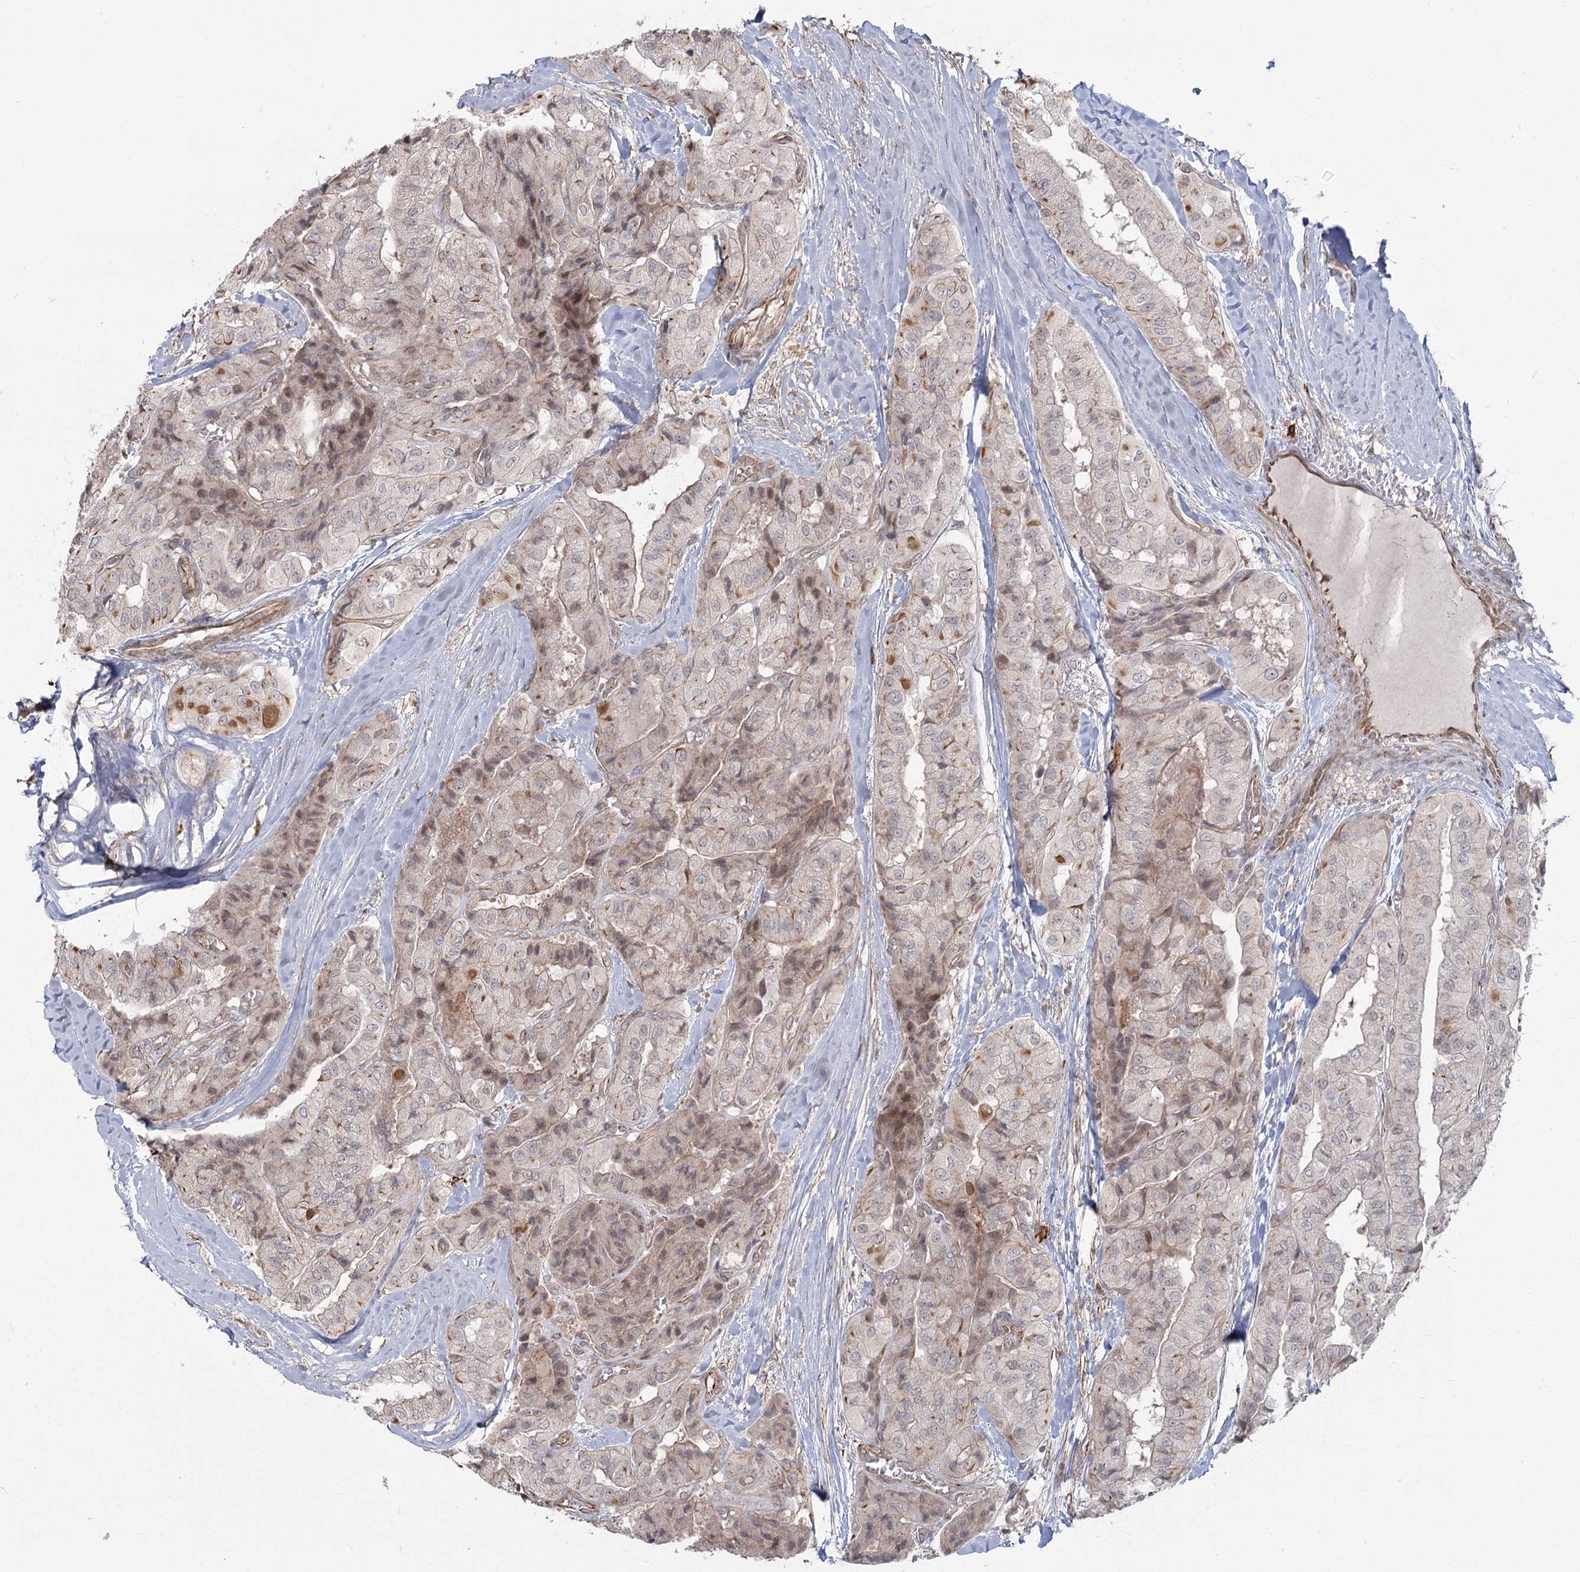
{"staining": {"intensity": "weak", "quantity": "25%-75%", "location": "cytoplasmic/membranous,nuclear"}, "tissue": "thyroid cancer", "cell_type": "Tumor cells", "image_type": "cancer", "snomed": [{"axis": "morphology", "description": "Papillary adenocarcinoma, NOS"}, {"axis": "topography", "description": "Thyroid gland"}], "caption": "There is low levels of weak cytoplasmic/membranous and nuclear staining in tumor cells of thyroid papillary adenocarcinoma, as demonstrated by immunohistochemical staining (brown color).", "gene": "AP2M1", "patient": {"sex": "female", "age": 59}}